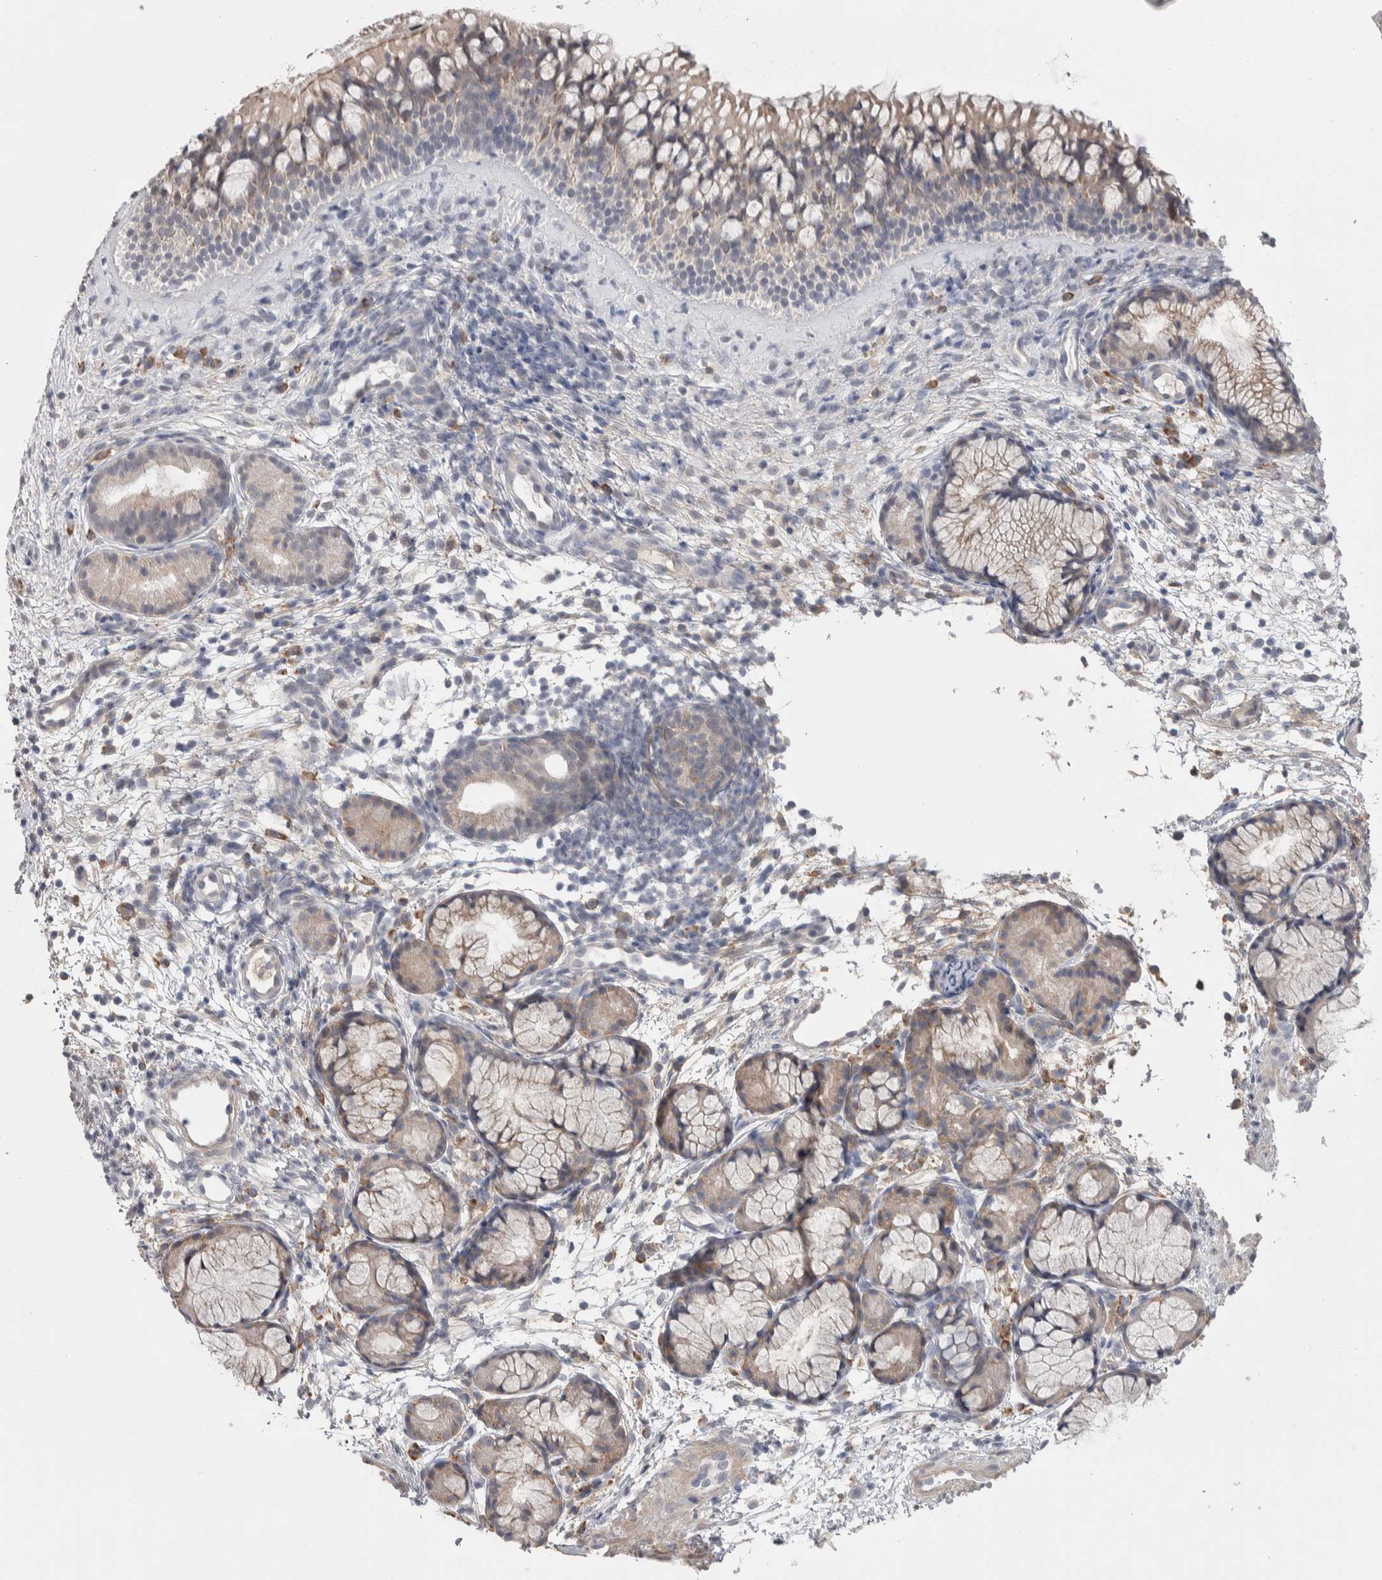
{"staining": {"intensity": "weak", "quantity": ">75%", "location": "cytoplasmic/membranous"}, "tissue": "nasopharynx", "cell_type": "Respiratory epithelial cells", "image_type": "normal", "snomed": [{"axis": "morphology", "description": "Normal tissue, NOS"}, {"axis": "morphology", "description": "Inflammation, NOS"}, {"axis": "topography", "description": "Nasopharynx"}], "caption": "DAB immunohistochemical staining of unremarkable nasopharynx reveals weak cytoplasmic/membranous protein positivity in about >75% of respiratory epithelial cells.", "gene": "CUL2", "patient": {"sex": "female", "age": 19}}